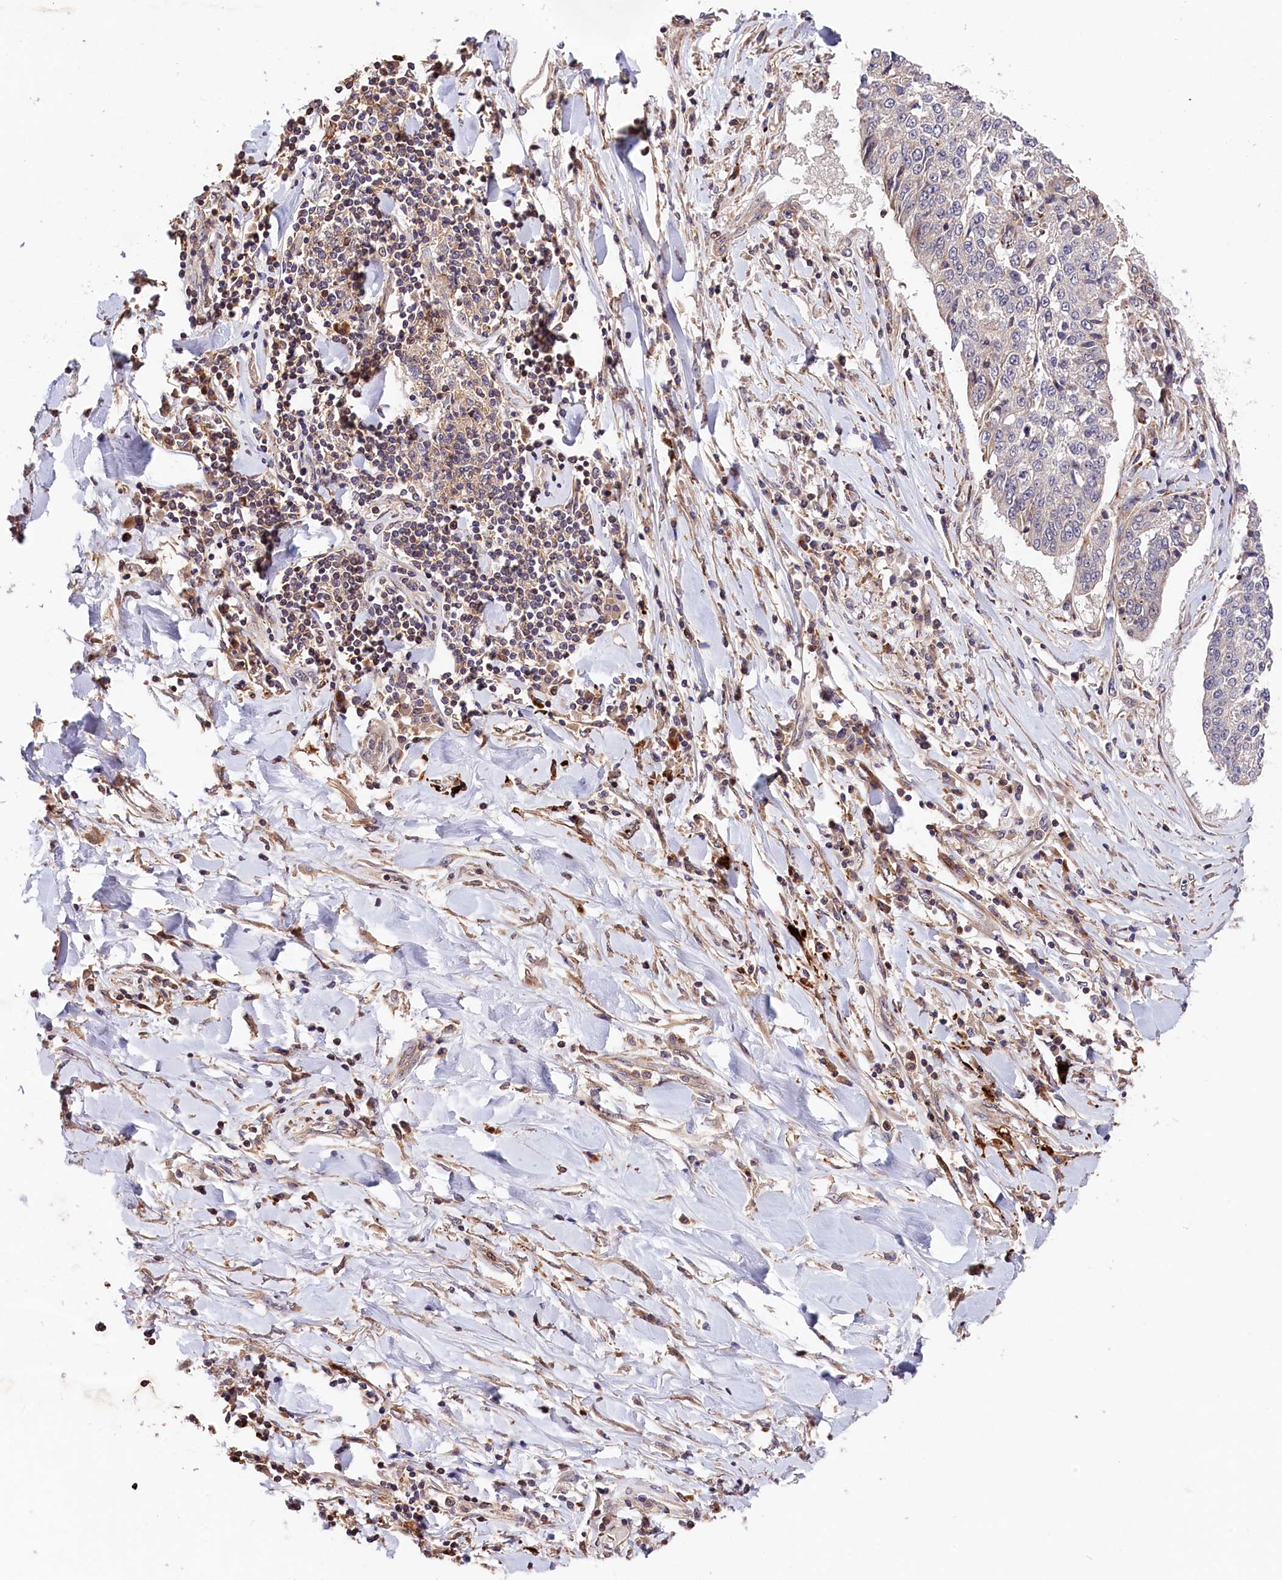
{"staining": {"intensity": "negative", "quantity": "none", "location": "none"}, "tissue": "lung cancer", "cell_type": "Tumor cells", "image_type": "cancer", "snomed": [{"axis": "morphology", "description": "Normal tissue, NOS"}, {"axis": "morphology", "description": "Squamous cell carcinoma, NOS"}, {"axis": "topography", "description": "Cartilage tissue"}, {"axis": "topography", "description": "Bronchus"}, {"axis": "topography", "description": "Lung"}, {"axis": "topography", "description": "Peripheral nerve tissue"}], "caption": "Immunohistochemistry micrograph of lung squamous cell carcinoma stained for a protein (brown), which shows no expression in tumor cells.", "gene": "CACNA1H", "patient": {"sex": "female", "age": 49}}